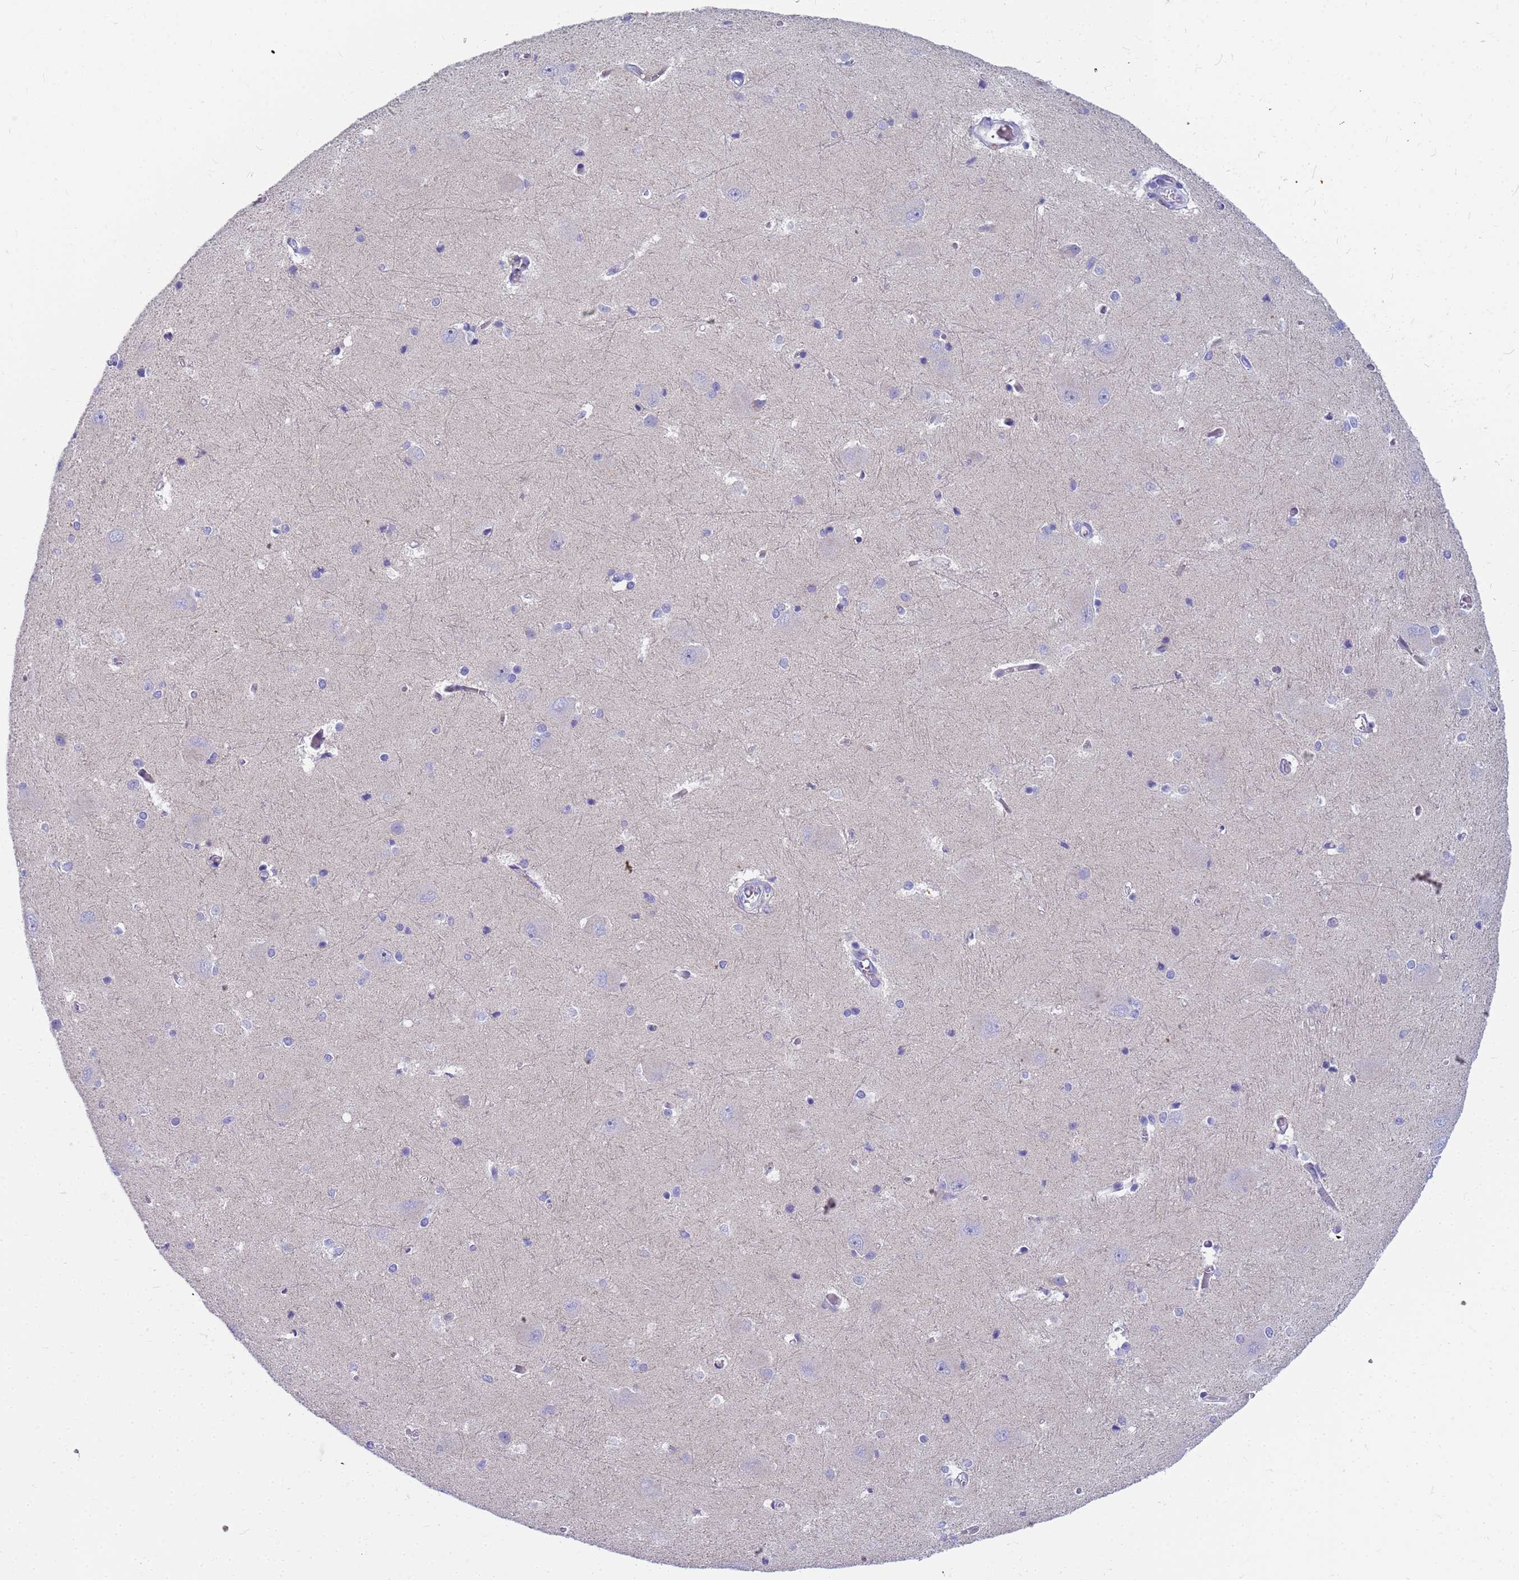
{"staining": {"intensity": "negative", "quantity": "none", "location": "none"}, "tissue": "caudate", "cell_type": "Glial cells", "image_type": "normal", "snomed": [{"axis": "morphology", "description": "Normal tissue, NOS"}, {"axis": "topography", "description": "Lateral ventricle wall"}], "caption": "DAB immunohistochemical staining of normal human caudate reveals no significant positivity in glial cells.", "gene": "RNASE2", "patient": {"sex": "male", "age": 37}}